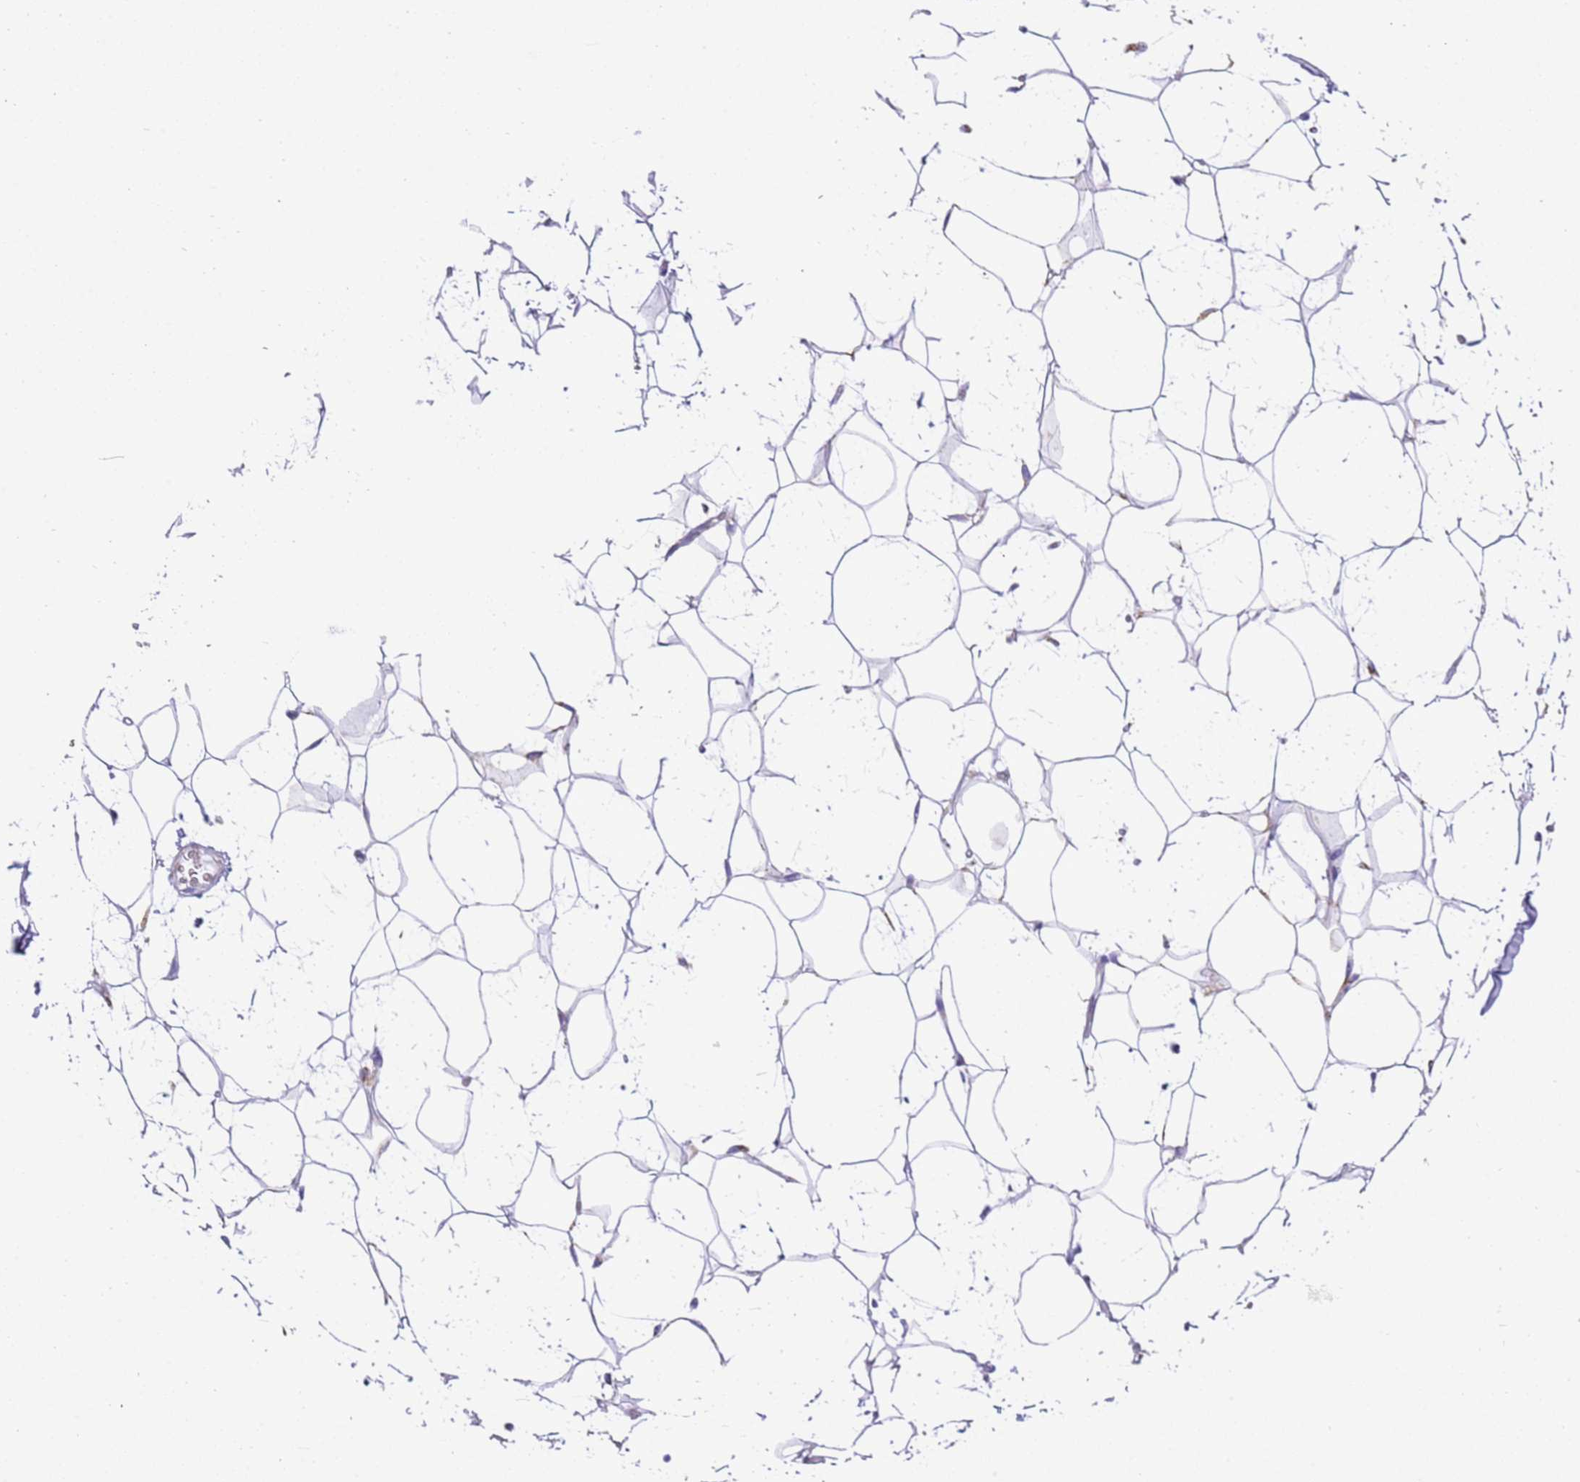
{"staining": {"intensity": "negative", "quantity": "none", "location": "none"}, "tissue": "adipose tissue", "cell_type": "Adipocytes", "image_type": "normal", "snomed": [{"axis": "morphology", "description": "Normal tissue, NOS"}, {"axis": "topography", "description": "Breast"}], "caption": "The photomicrograph shows no significant expression in adipocytes of adipose tissue.", "gene": "SUCLG2", "patient": {"sex": "female", "age": 26}}